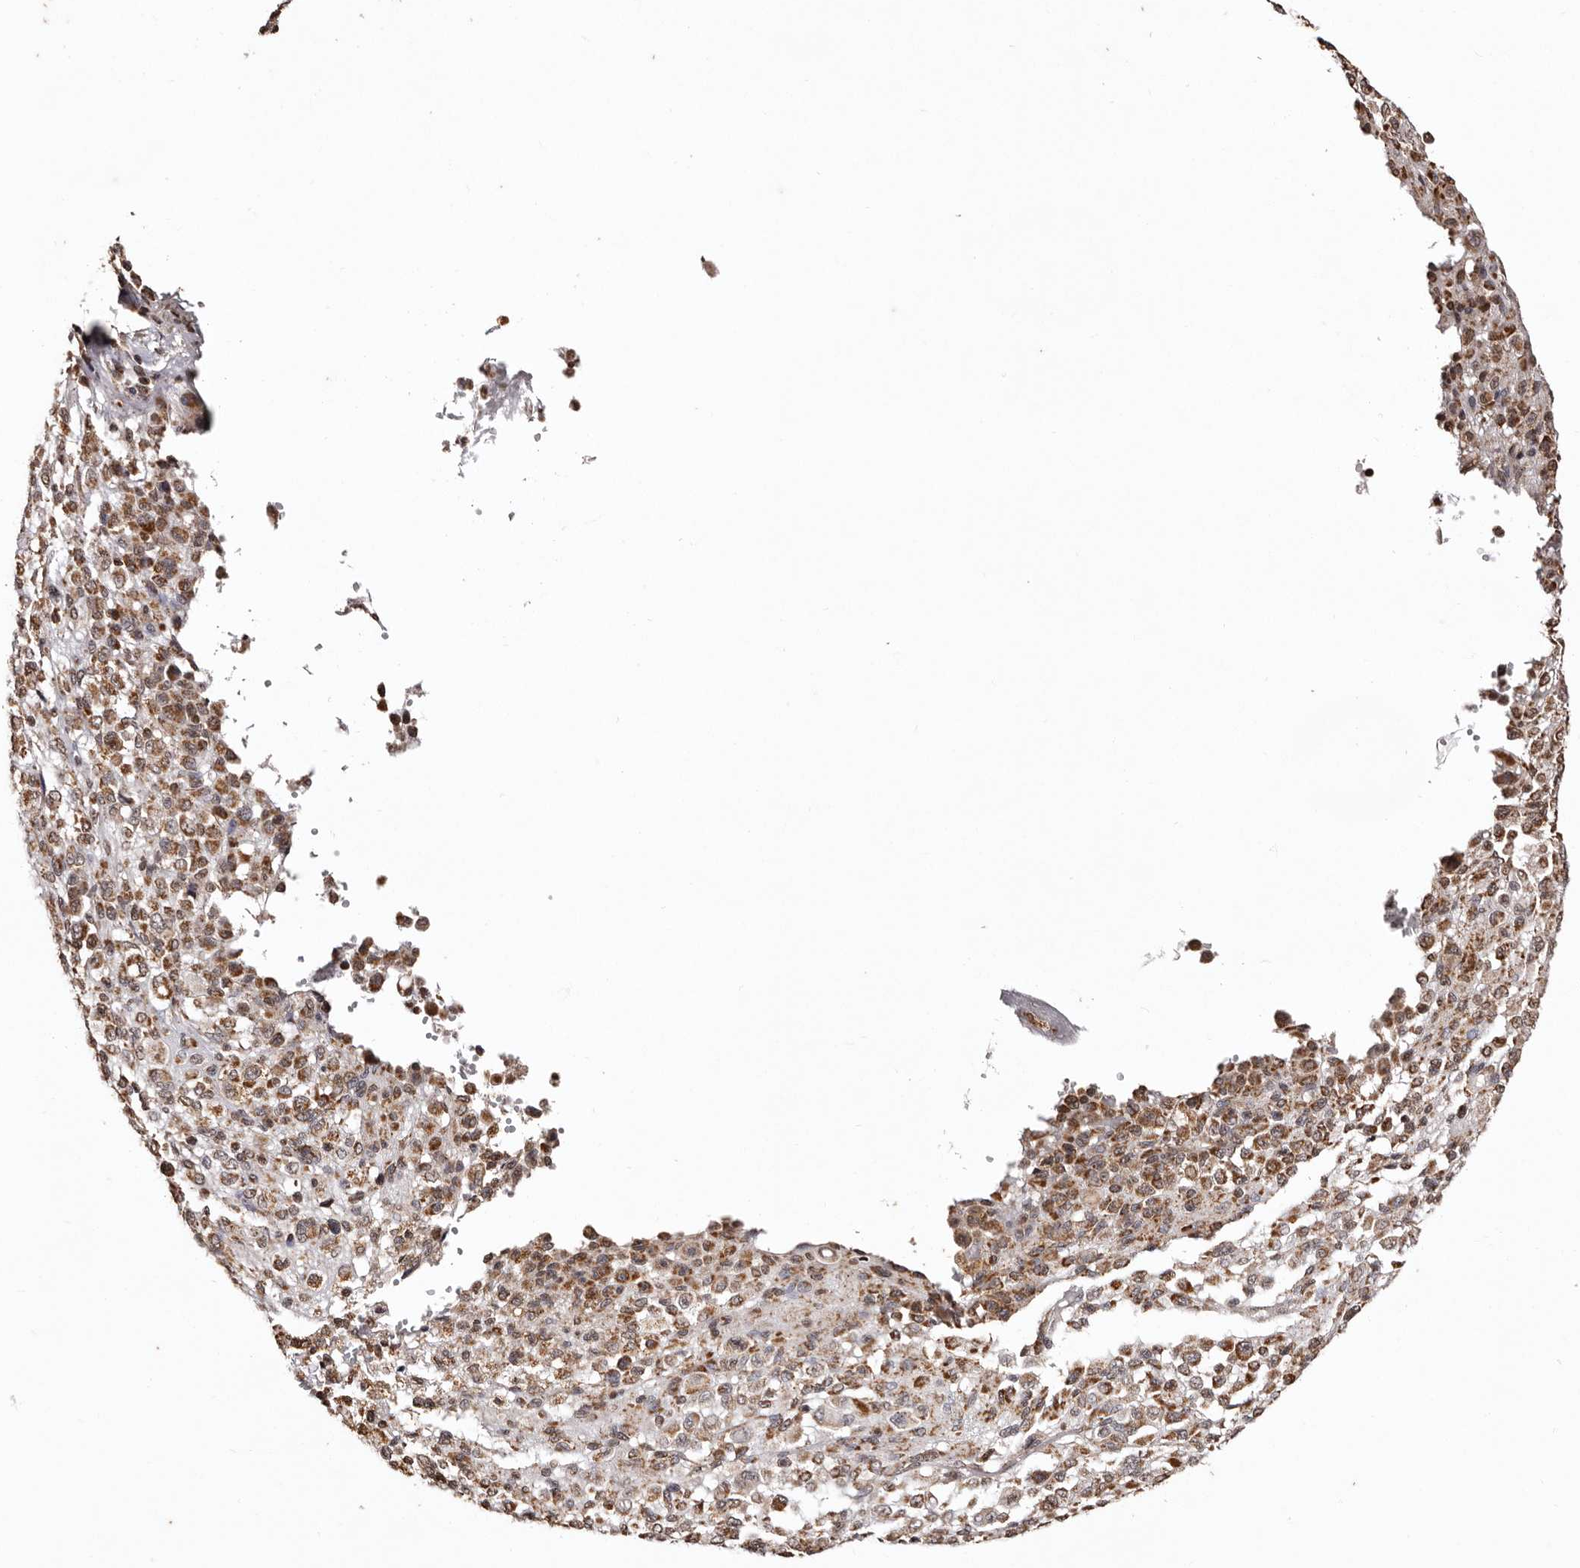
{"staining": {"intensity": "moderate", "quantity": ">75%", "location": "cytoplasmic/membranous"}, "tissue": "melanoma", "cell_type": "Tumor cells", "image_type": "cancer", "snomed": [{"axis": "morphology", "description": "Malignant melanoma, Metastatic site"}, {"axis": "topography", "description": "Skin"}], "caption": "Immunohistochemistry staining of melanoma, which exhibits medium levels of moderate cytoplasmic/membranous staining in approximately >75% of tumor cells indicating moderate cytoplasmic/membranous protein staining. The staining was performed using DAB (3,3'-diaminobenzidine) (brown) for protein detection and nuclei were counterstained in hematoxylin (blue).", "gene": "CCDC190", "patient": {"sex": "female", "age": 74}}